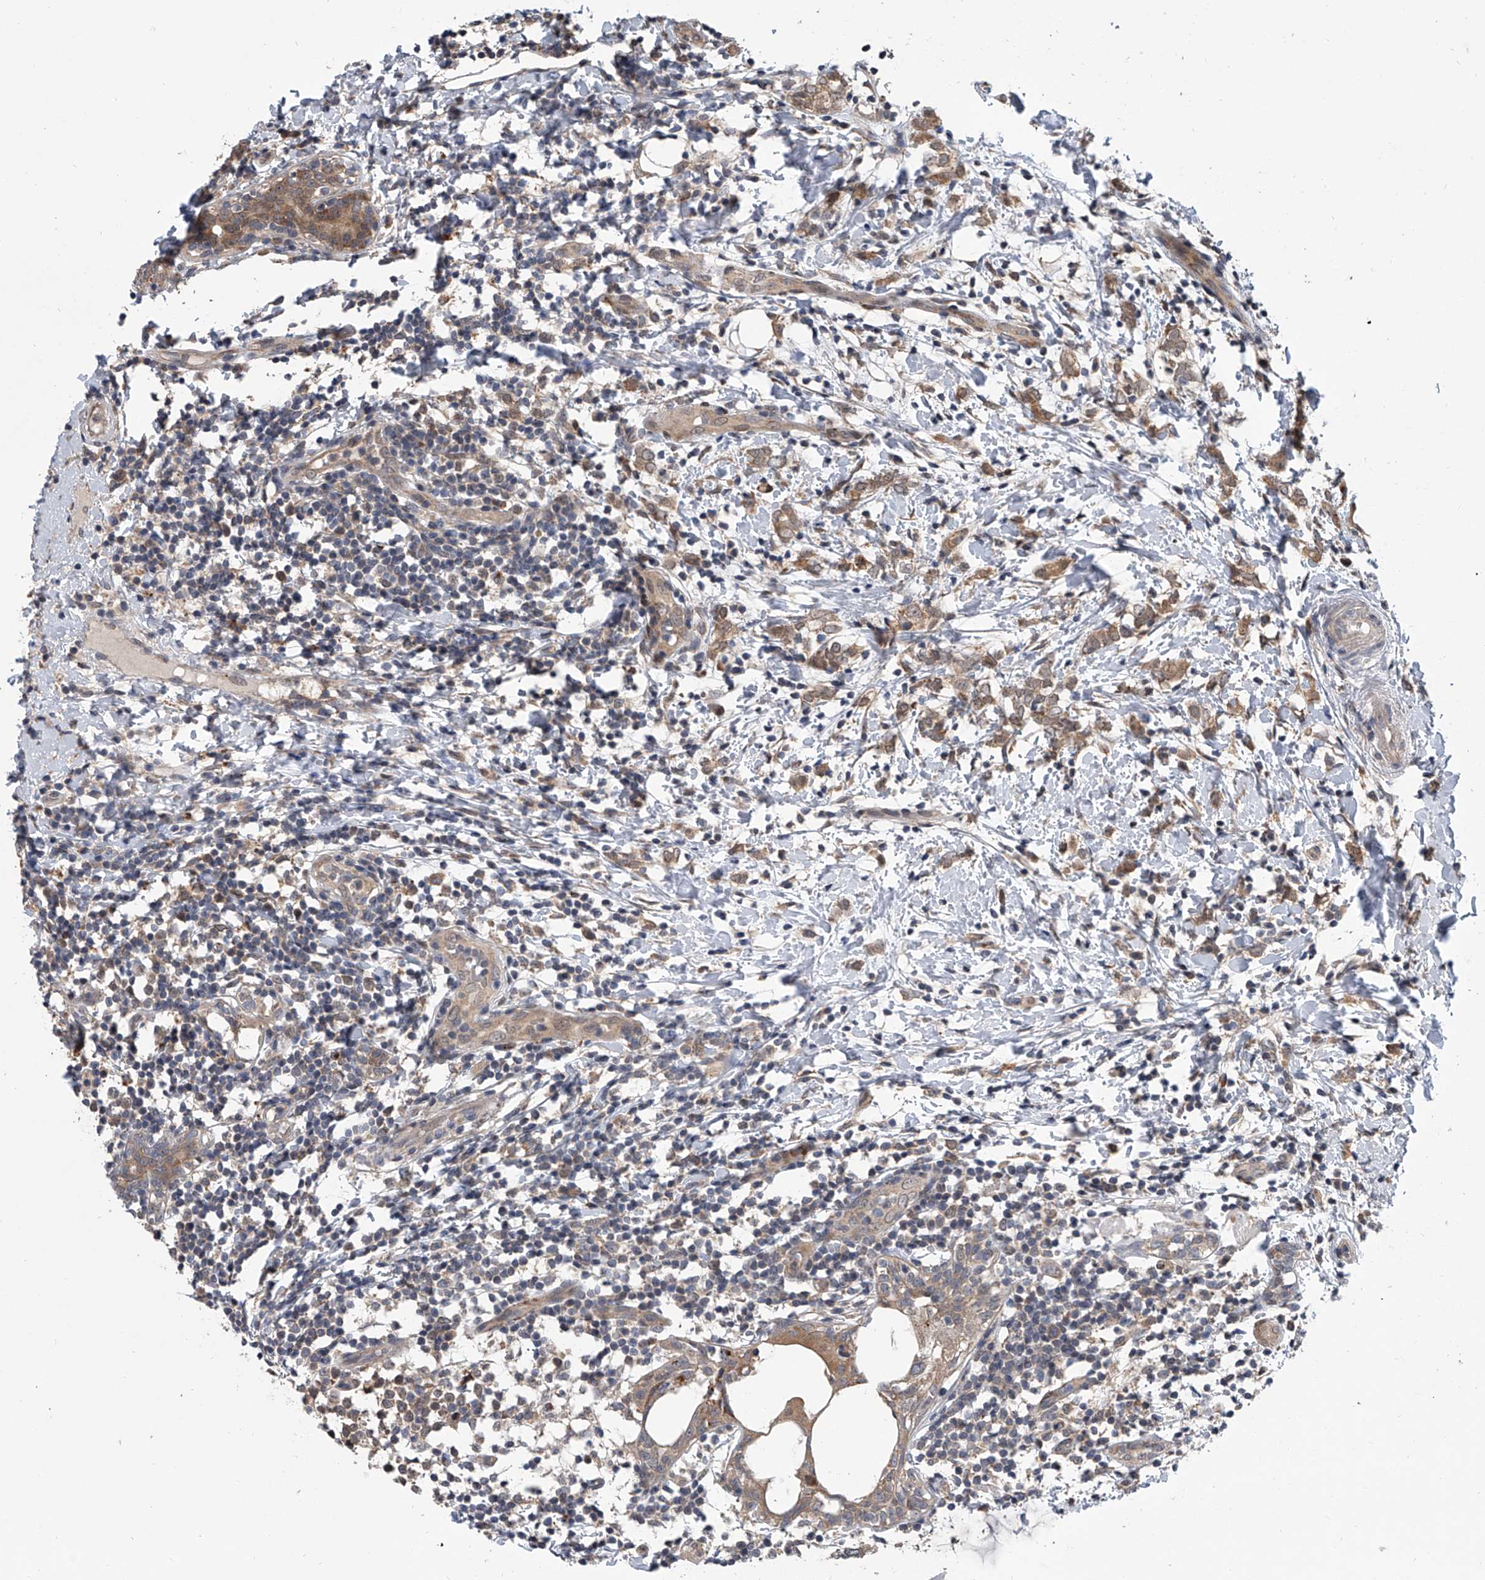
{"staining": {"intensity": "moderate", "quantity": ">75%", "location": "cytoplasmic/membranous"}, "tissue": "breast cancer", "cell_type": "Tumor cells", "image_type": "cancer", "snomed": [{"axis": "morphology", "description": "Normal tissue, NOS"}, {"axis": "morphology", "description": "Lobular carcinoma"}, {"axis": "topography", "description": "Breast"}], "caption": "Breast cancer (lobular carcinoma) stained for a protein displays moderate cytoplasmic/membranous positivity in tumor cells. (DAB (3,3'-diaminobenzidine) = brown stain, brightfield microscopy at high magnification).", "gene": "GEMIN8", "patient": {"sex": "female", "age": 47}}